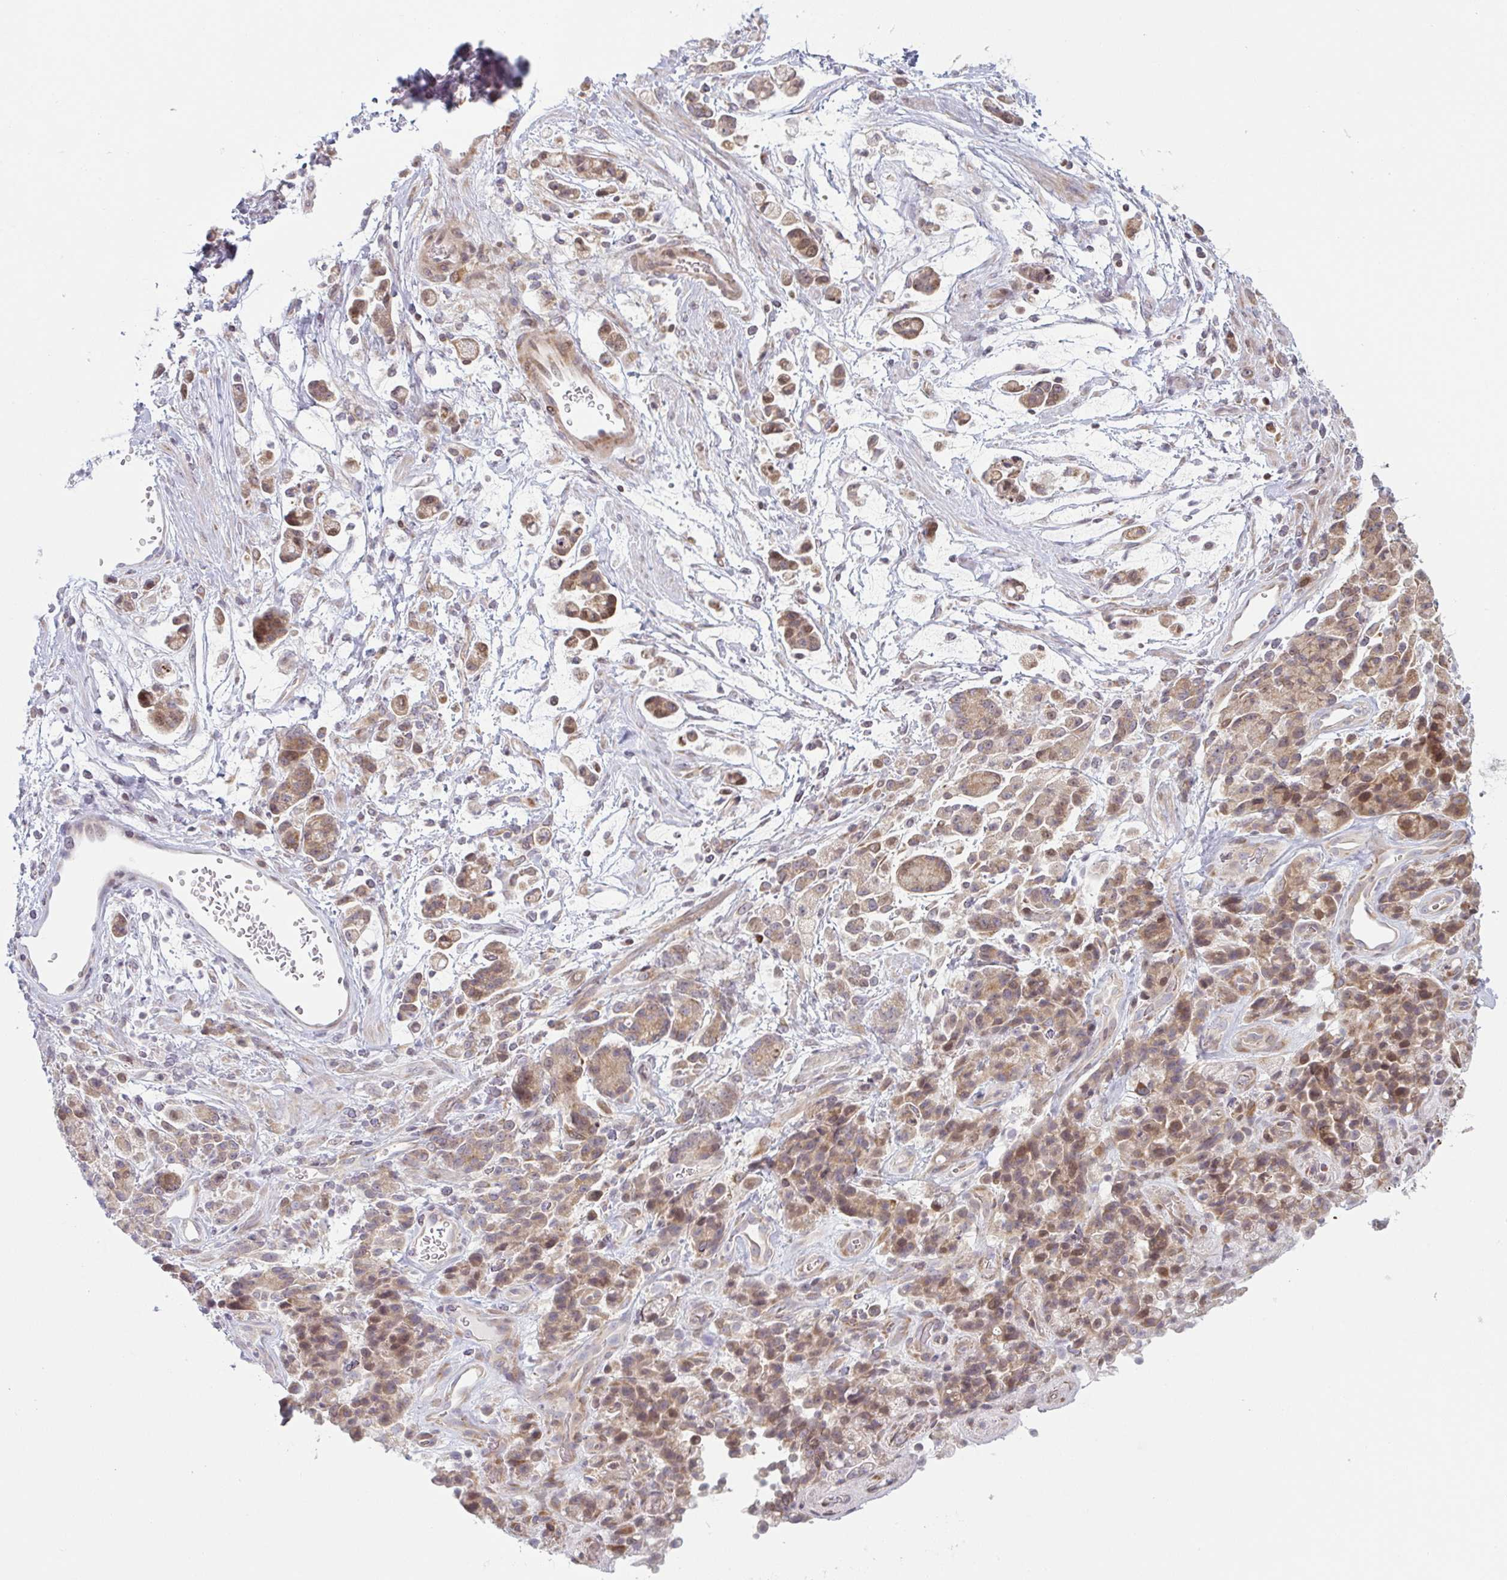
{"staining": {"intensity": "moderate", "quantity": ">75%", "location": "cytoplasmic/membranous"}, "tissue": "stomach cancer", "cell_type": "Tumor cells", "image_type": "cancer", "snomed": [{"axis": "morphology", "description": "Adenocarcinoma, NOS"}, {"axis": "topography", "description": "Stomach"}], "caption": "Immunohistochemical staining of human stomach adenocarcinoma reveals moderate cytoplasmic/membranous protein expression in about >75% of tumor cells. Nuclei are stained in blue.", "gene": "TMEM237", "patient": {"sex": "female", "age": 60}}